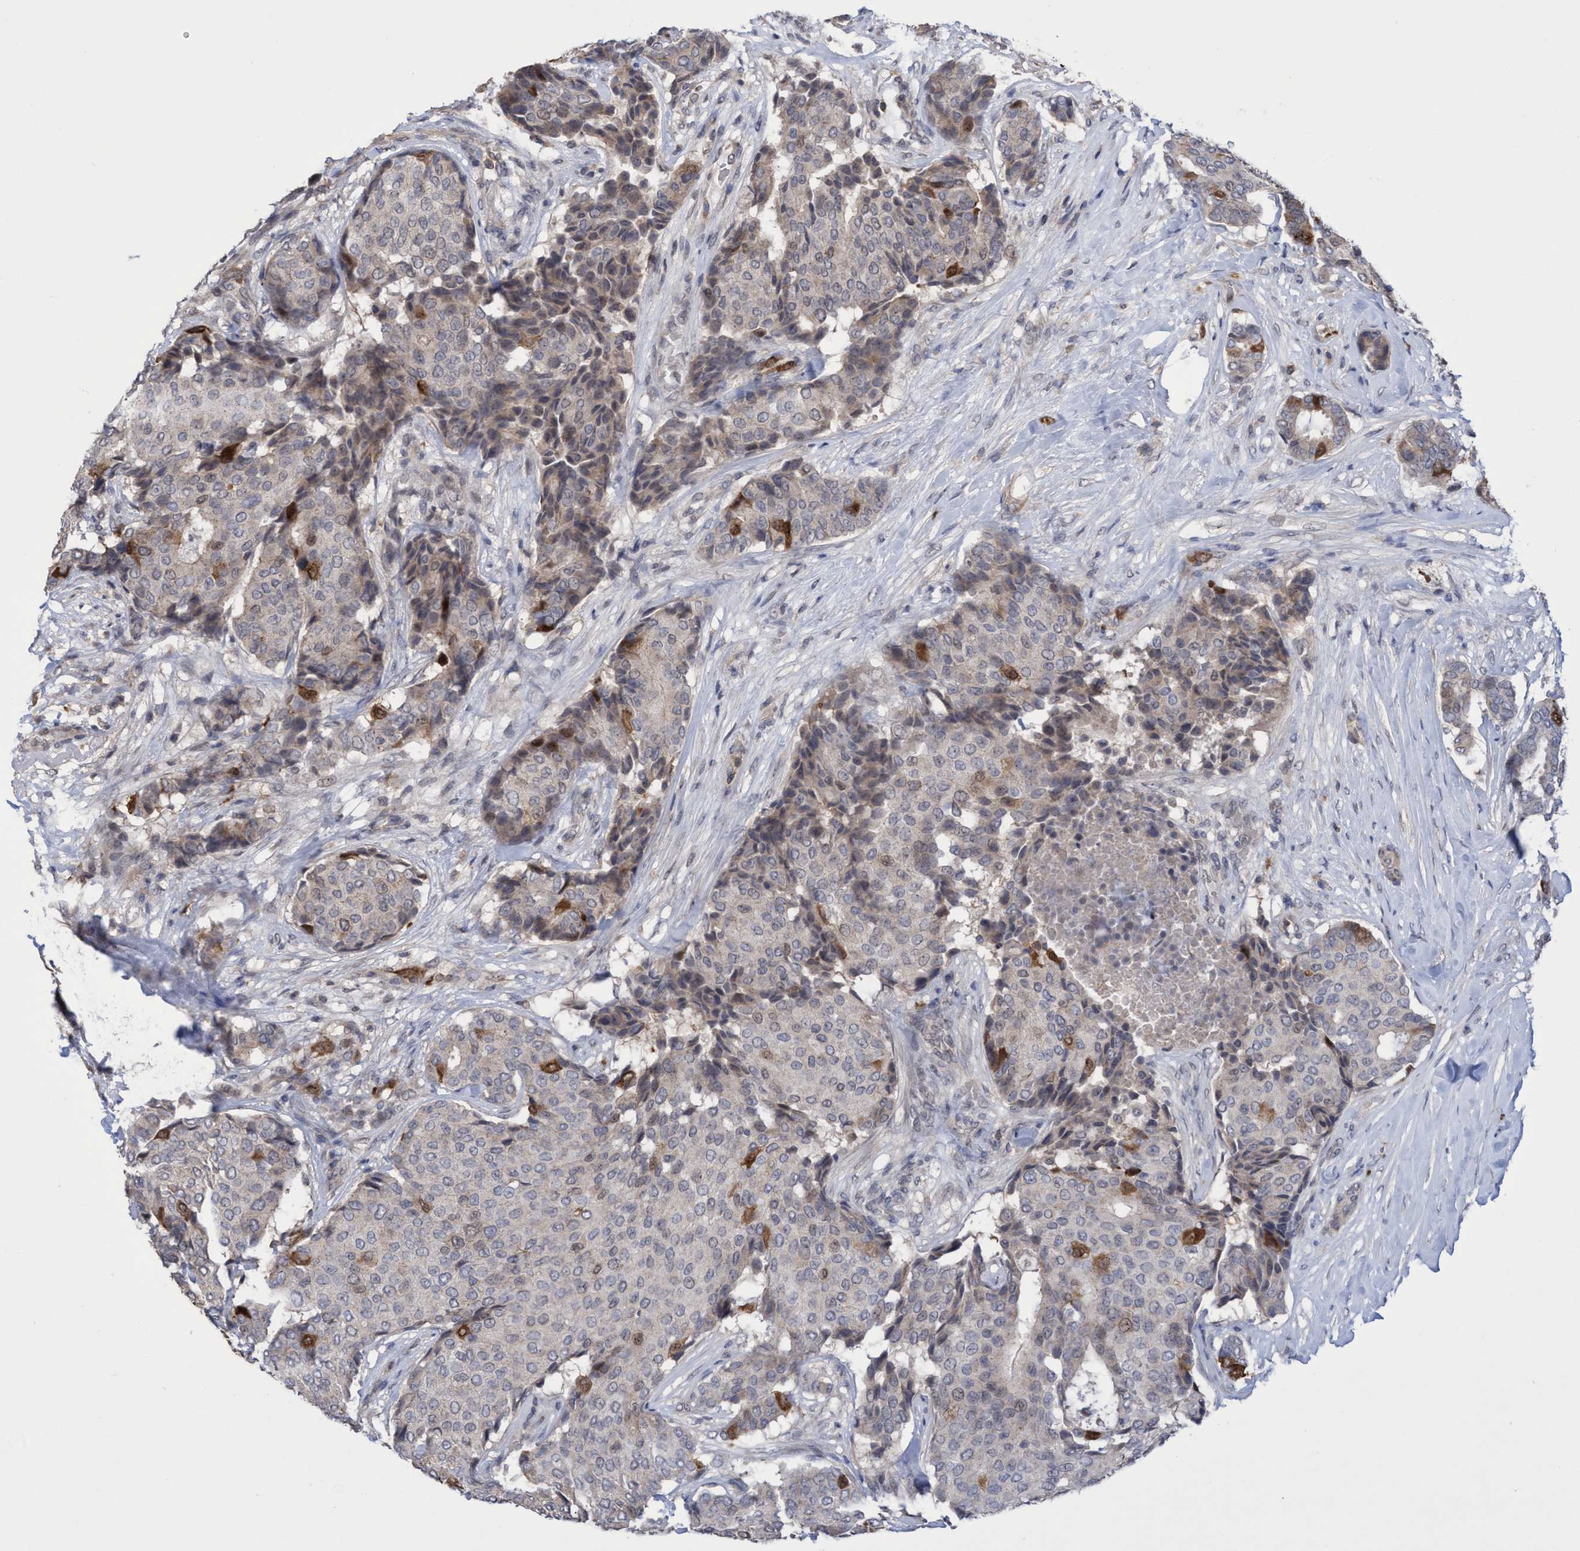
{"staining": {"intensity": "weak", "quantity": "25%-75%", "location": "cytoplasmic/membranous,nuclear"}, "tissue": "breast cancer", "cell_type": "Tumor cells", "image_type": "cancer", "snomed": [{"axis": "morphology", "description": "Duct carcinoma"}, {"axis": "topography", "description": "Breast"}], "caption": "An immunohistochemistry (IHC) micrograph of tumor tissue is shown. Protein staining in brown shows weak cytoplasmic/membranous and nuclear positivity in breast cancer within tumor cells.", "gene": "SLBP", "patient": {"sex": "female", "age": 75}}